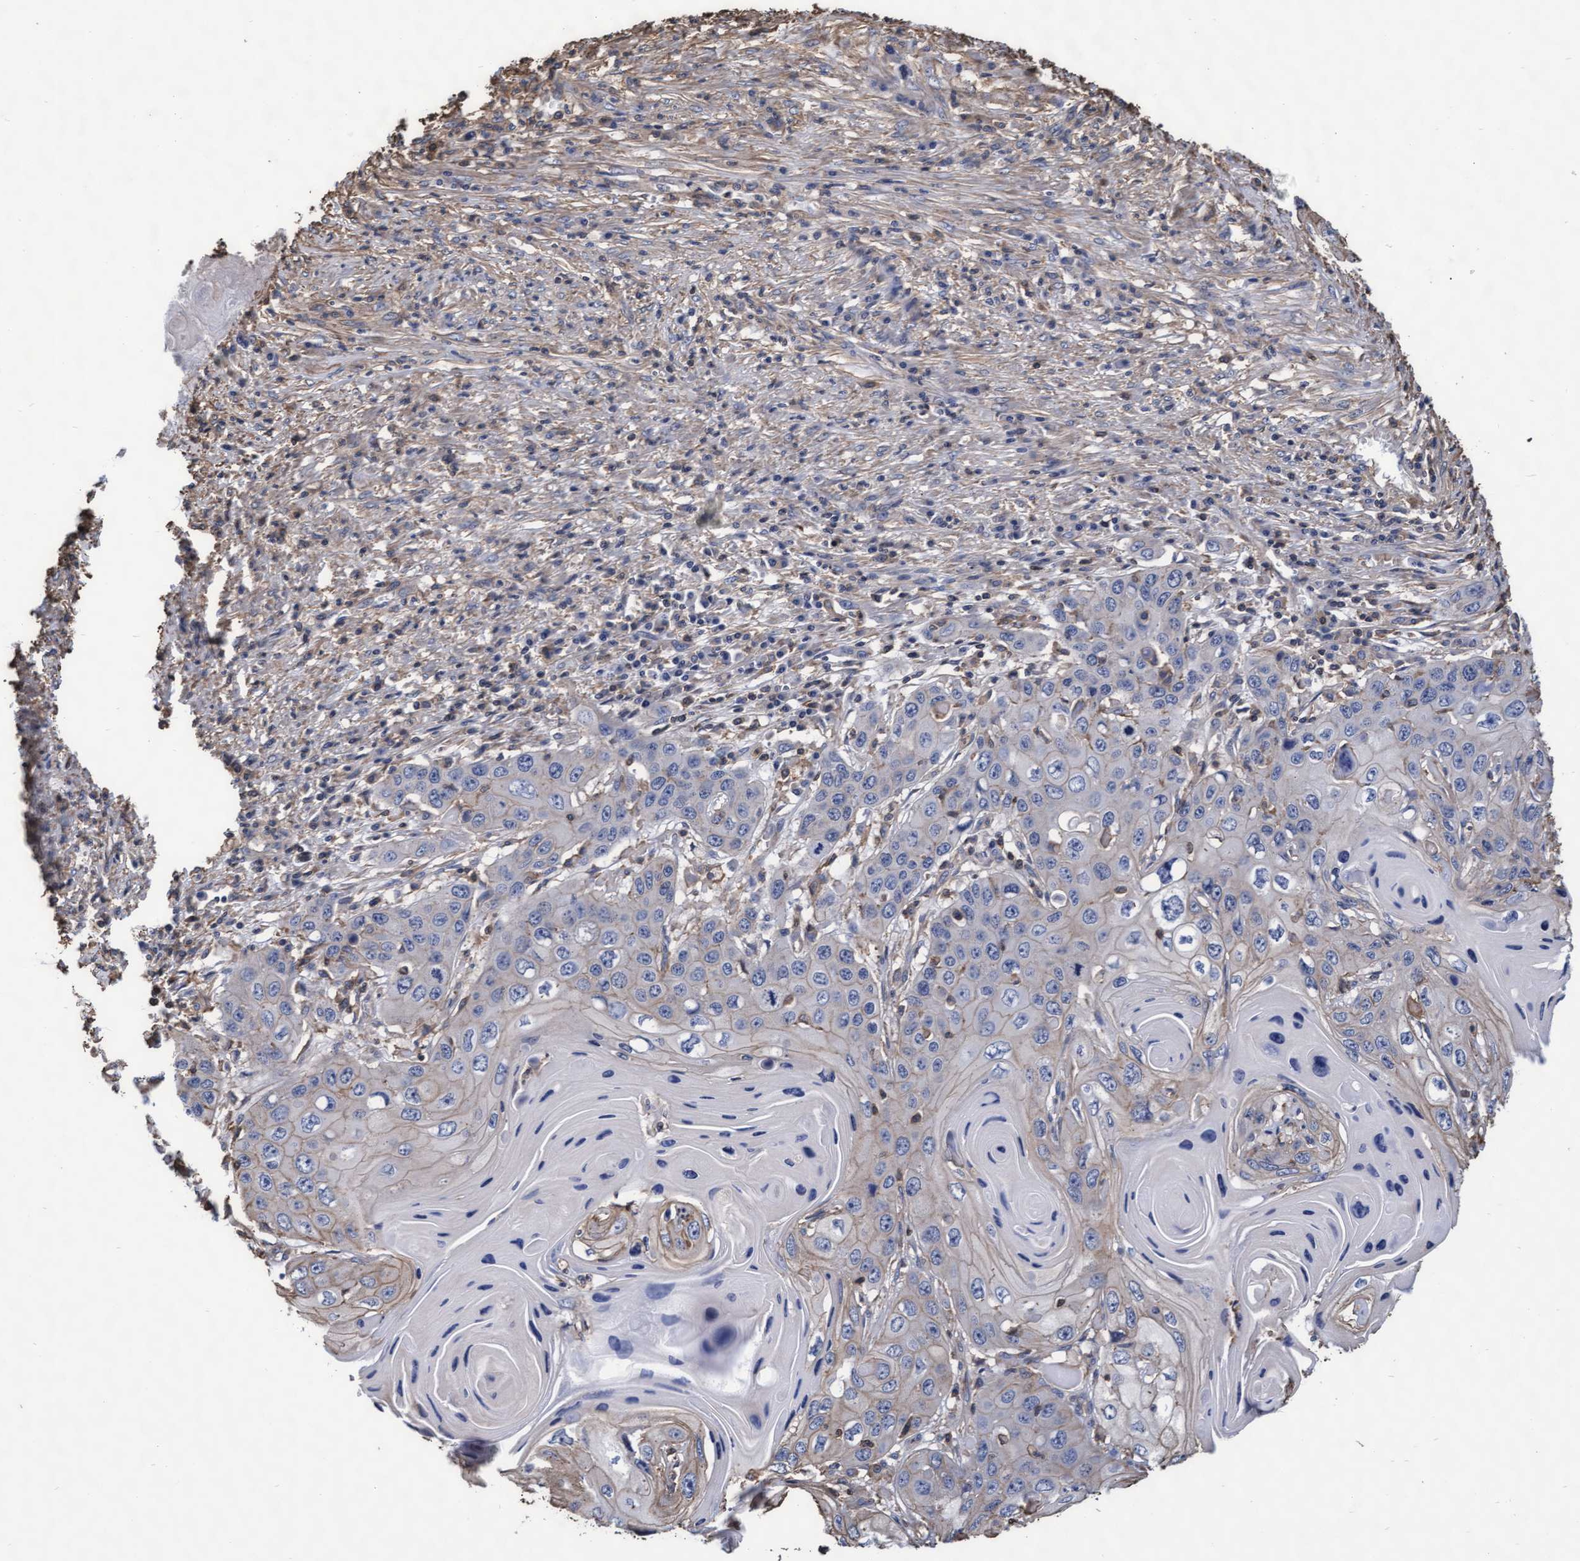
{"staining": {"intensity": "negative", "quantity": "none", "location": "none"}, "tissue": "skin cancer", "cell_type": "Tumor cells", "image_type": "cancer", "snomed": [{"axis": "morphology", "description": "Squamous cell carcinoma, NOS"}, {"axis": "topography", "description": "Skin"}], "caption": "High magnification brightfield microscopy of squamous cell carcinoma (skin) stained with DAB (brown) and counterstained with hematoxylin (blue): tumor cells show no significant expression. (DAB (3,3'-diaminobenzidine) immunohistochemistry visualized using brightfield microscopy, high magnification).", "gene": "GRHPR", "patient": {"sex": "male", "age": 55}}